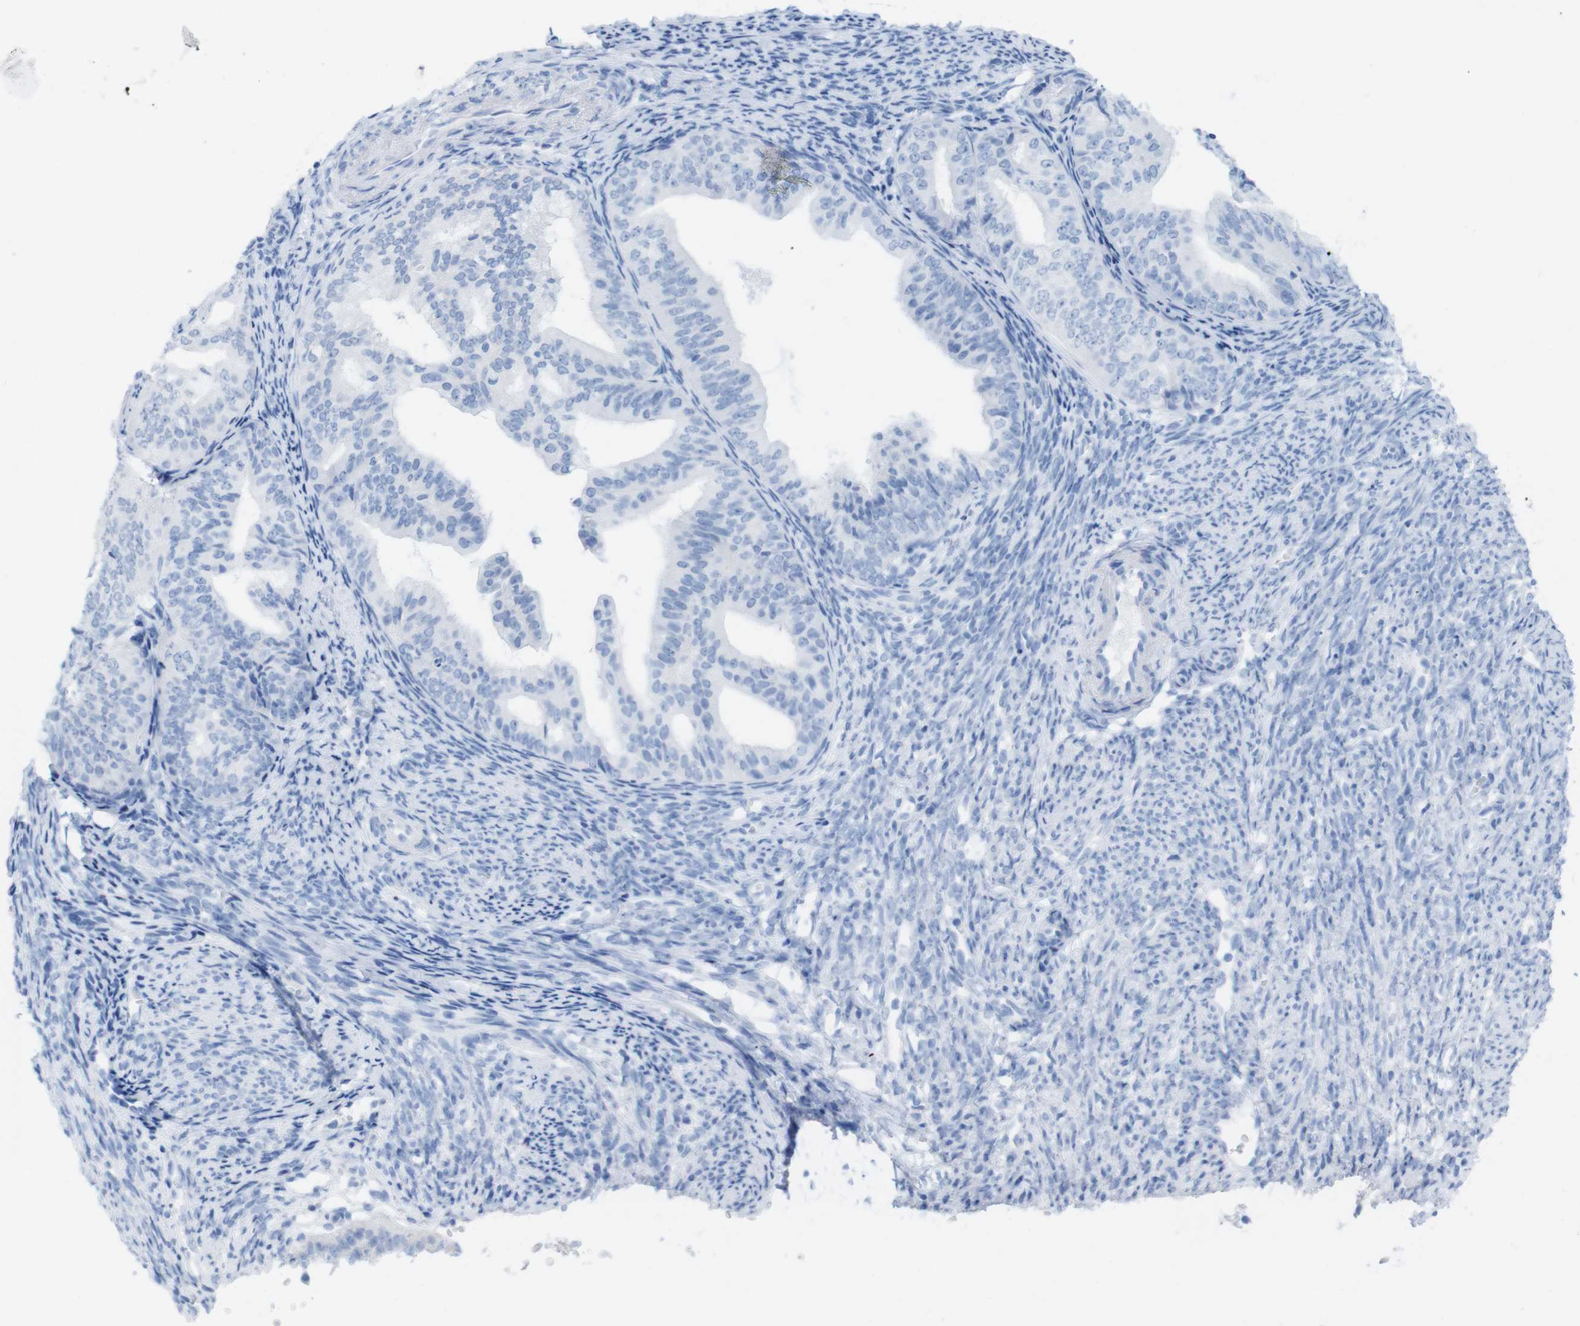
{"staining": {"intensity": "negative", "quantity": "none", "location": "none"}, "tissue": "endometrial cancer", "cell_type": "Tumor cells", "image_type": "cancer", "snomed": [{"axis": "morphology", "description": "Adenocarcinoma, NOS"}, {"axis": "topography", "description": "Endometrium"}], "caption": "The histopathology image exhibits no staining of tumor cells in endometrial adenocarcinoma.", "gene": "MYH7", "patient": {"sex": "female", "age": 63}}